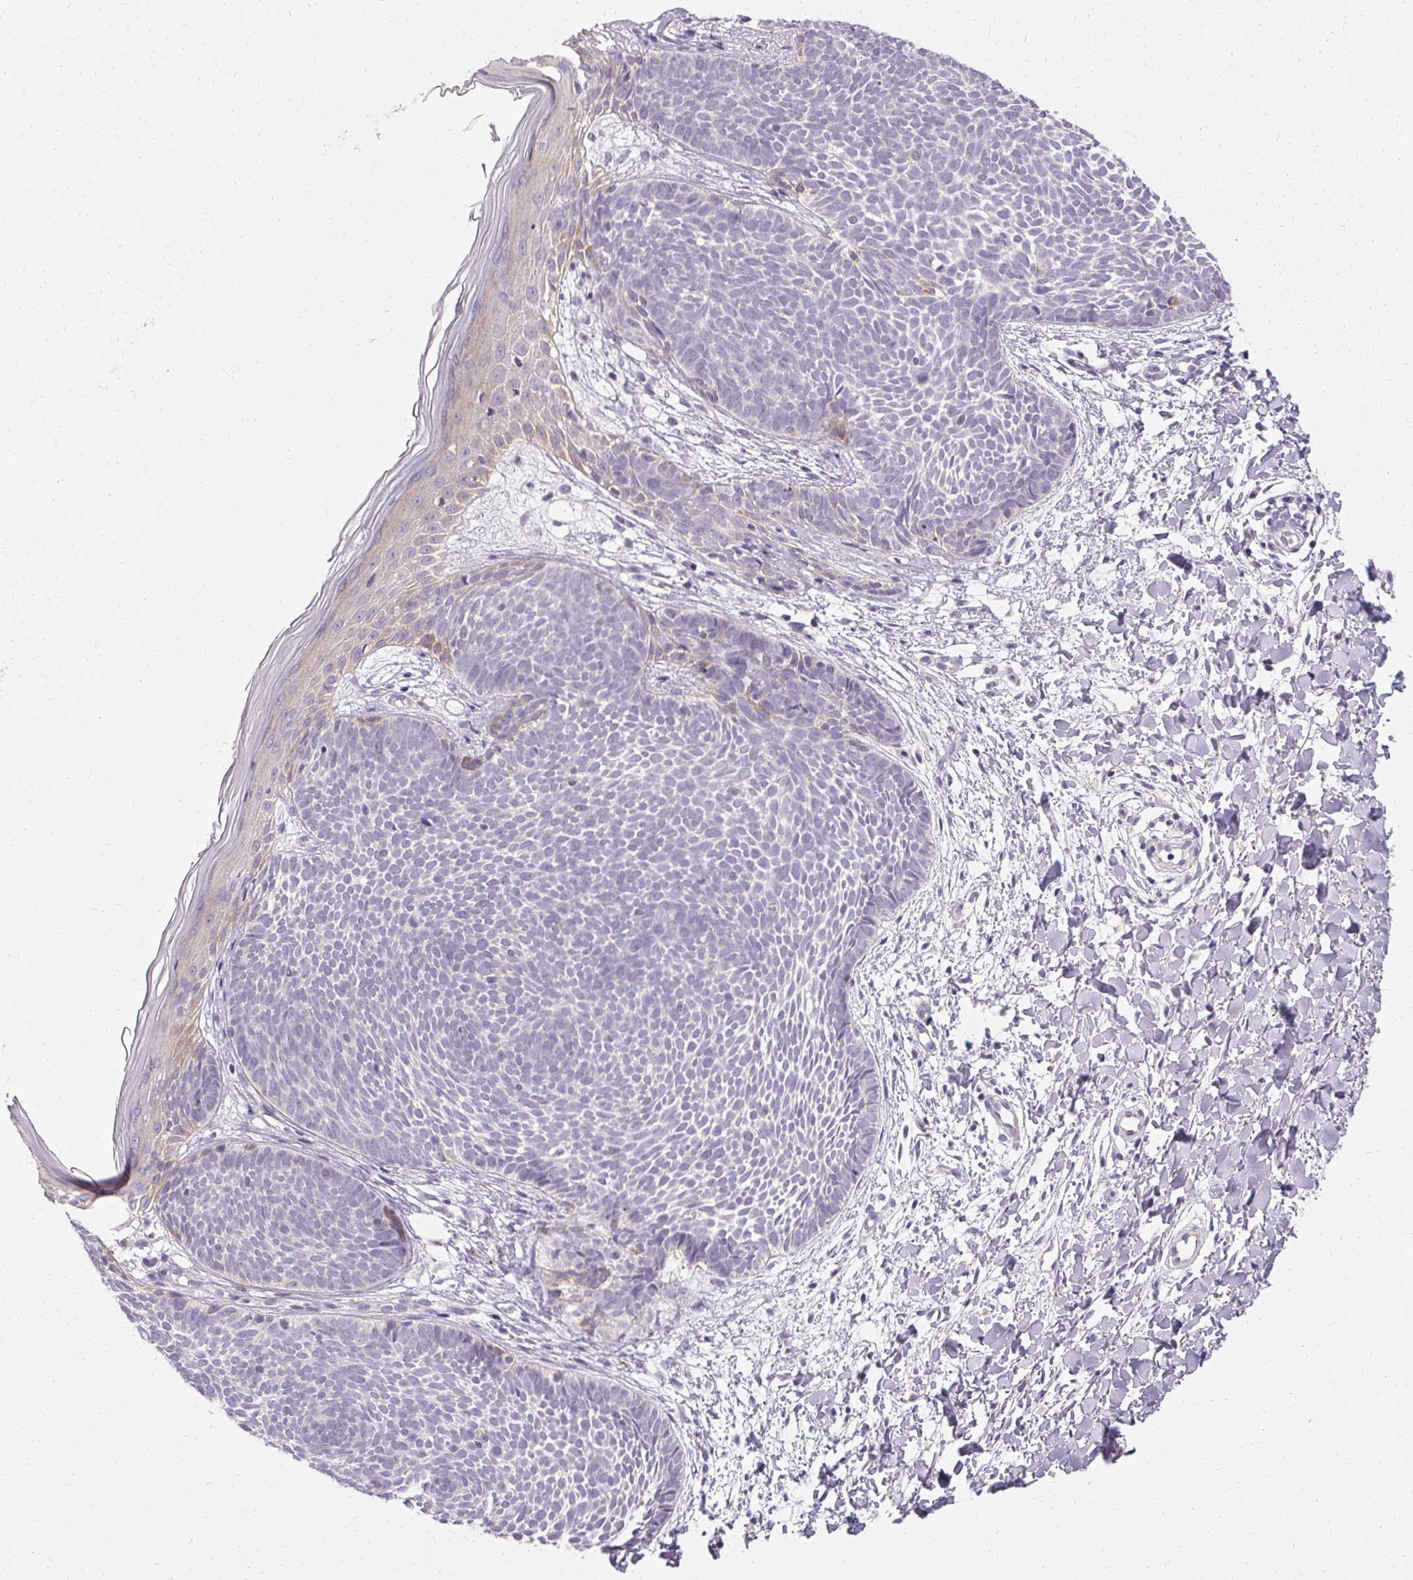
{"staining": {"intensity": "negative", "quantity": "none", "location": "none"}, "tissue": "skin cancer", "cell_type": "Tumor cells", "image_type": "cancer", "snomed": [{"axis": "morphology", "description": "Basal cell carcinoma"}, {"axis": "topography", "description": "Skin"}], "caption": "Protein analysis of basal cell carcinoma (skin) displays no significant positivity in tumor cells.", "gene": "HSD17B3", "patient": {"sex": "female", "age": 51}}